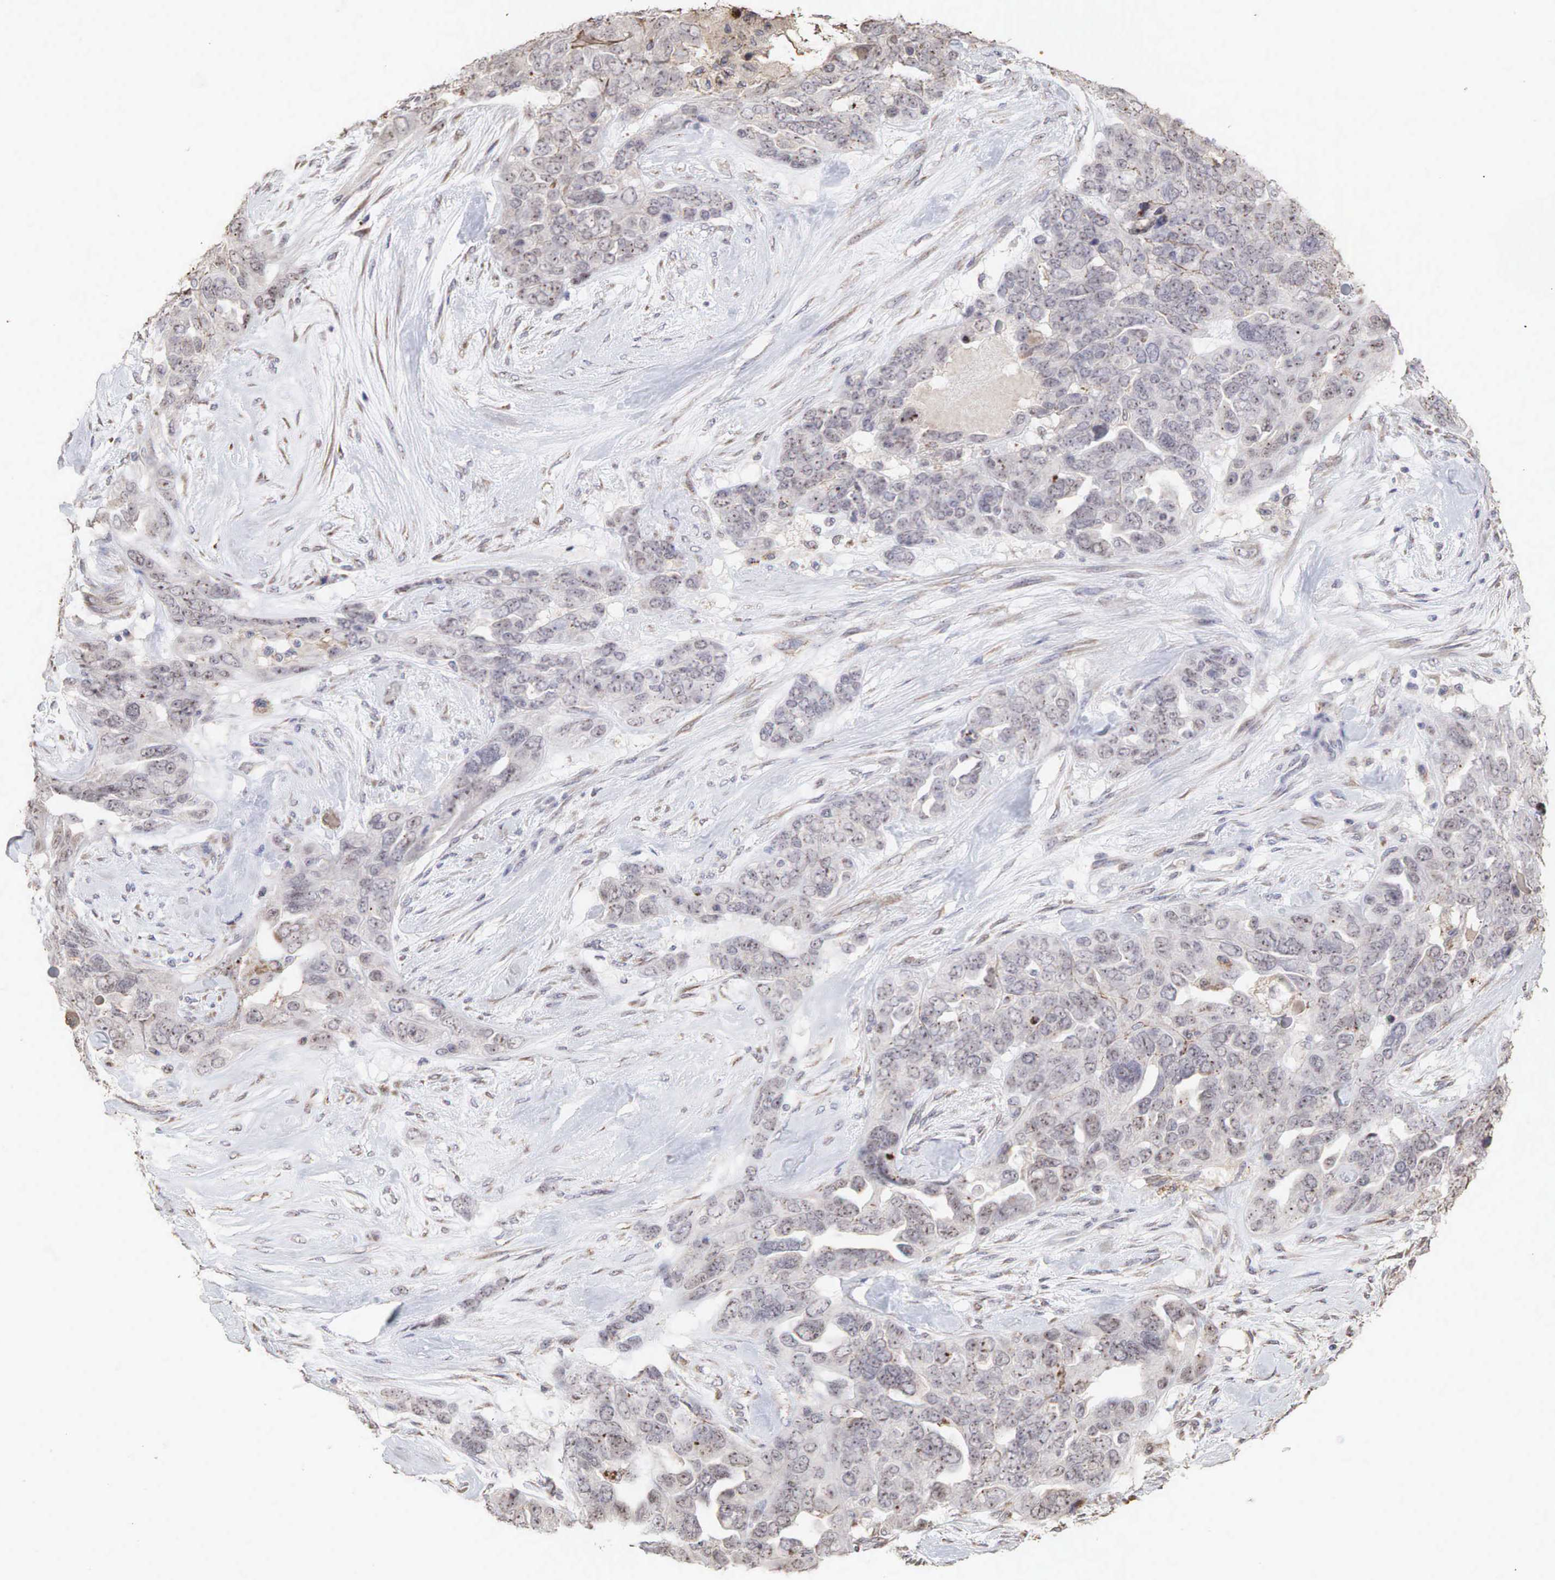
{"staining": {"intensity": "strong", "quantity": "25%-75%", "location": "nuclear"}, "tissue": "ovarian cancer", "cell_type": "Tumor cells", "image_type": "cancer", "snomed": [{"axis": "morphology", "description": "Cystadenocarcinoma, serous, NOS"}, {"axis": "topography", "description": "Ovary"}], "caption": "Immunohistochemistry (IHC) (DAB (3,3'-diaminobenzidine)) staining of human ovarian cancer reveals strong nuclear protein positivity in about 25%-75% of tumor cells.", "gene": "DKC1", "patient": {"sex": "female", "age": 63}}